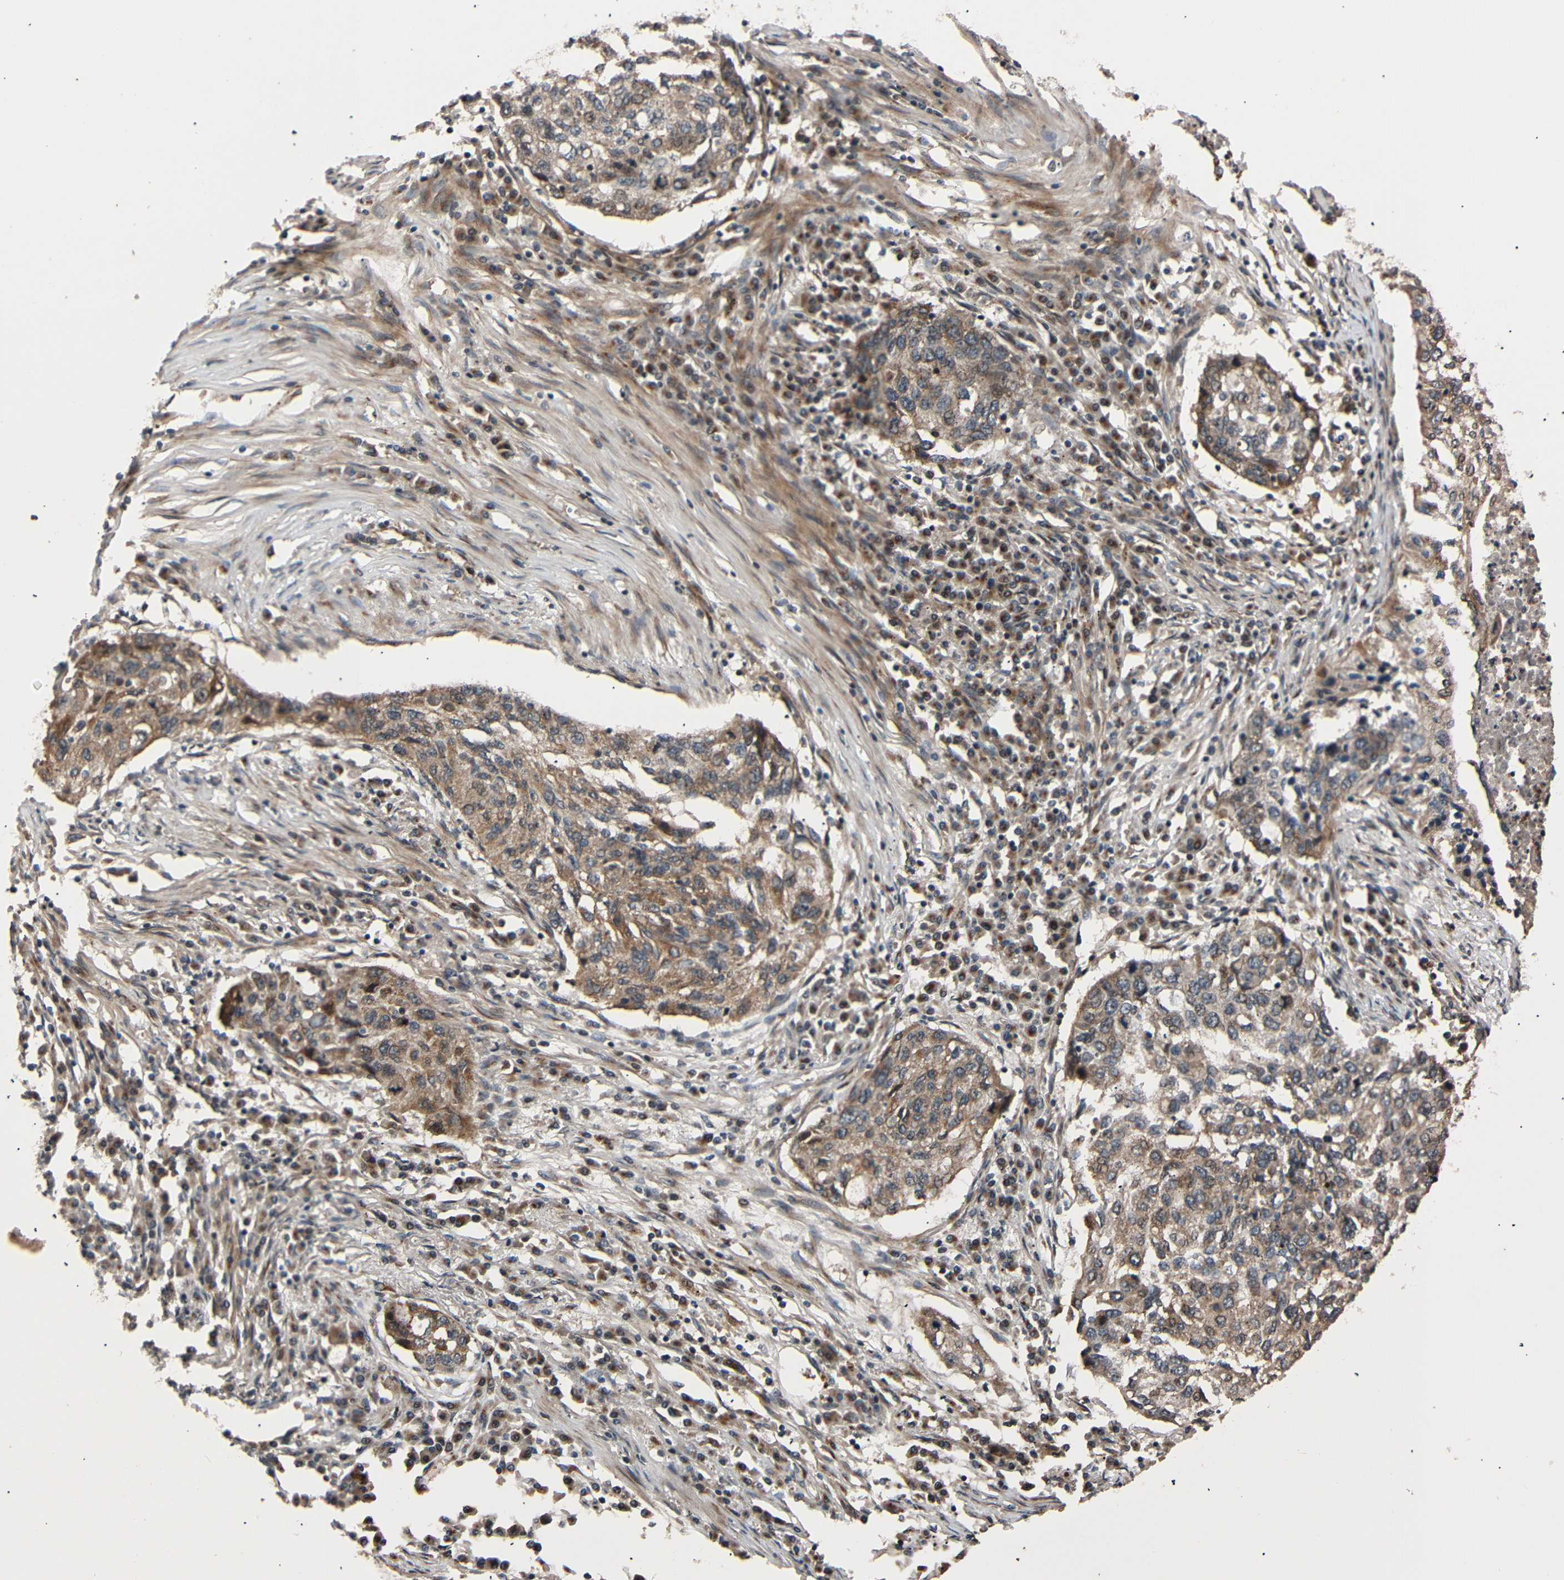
{"staining": {"intensity": "moderate", "quantity": ">75%", "location": "cytoplasmic/membranous"}, "tissue": "lung cancer", "cell_type": "Tumor cells", "image_type": "cancer", "snomed": [{"axis": "morphology", "description": "Squamous cell carcinoma, NOS"}, {"axis": "topography", "description": "Lung"}], "caption": "Lung cancer (squamous cell carcinoma) was stained to show a protein in brown. There is medium levels of moderate cytoplasmic/membranous expression in approximately >75% of tumor cells. Using DAB (3,3'-diaminobenzidine) (brown) and hematoxylin (blue) stains, captured at high magnification using brightfield microscopy.", "gene": "AKAP9", "patient": {"sex": "female", "age": 63}}